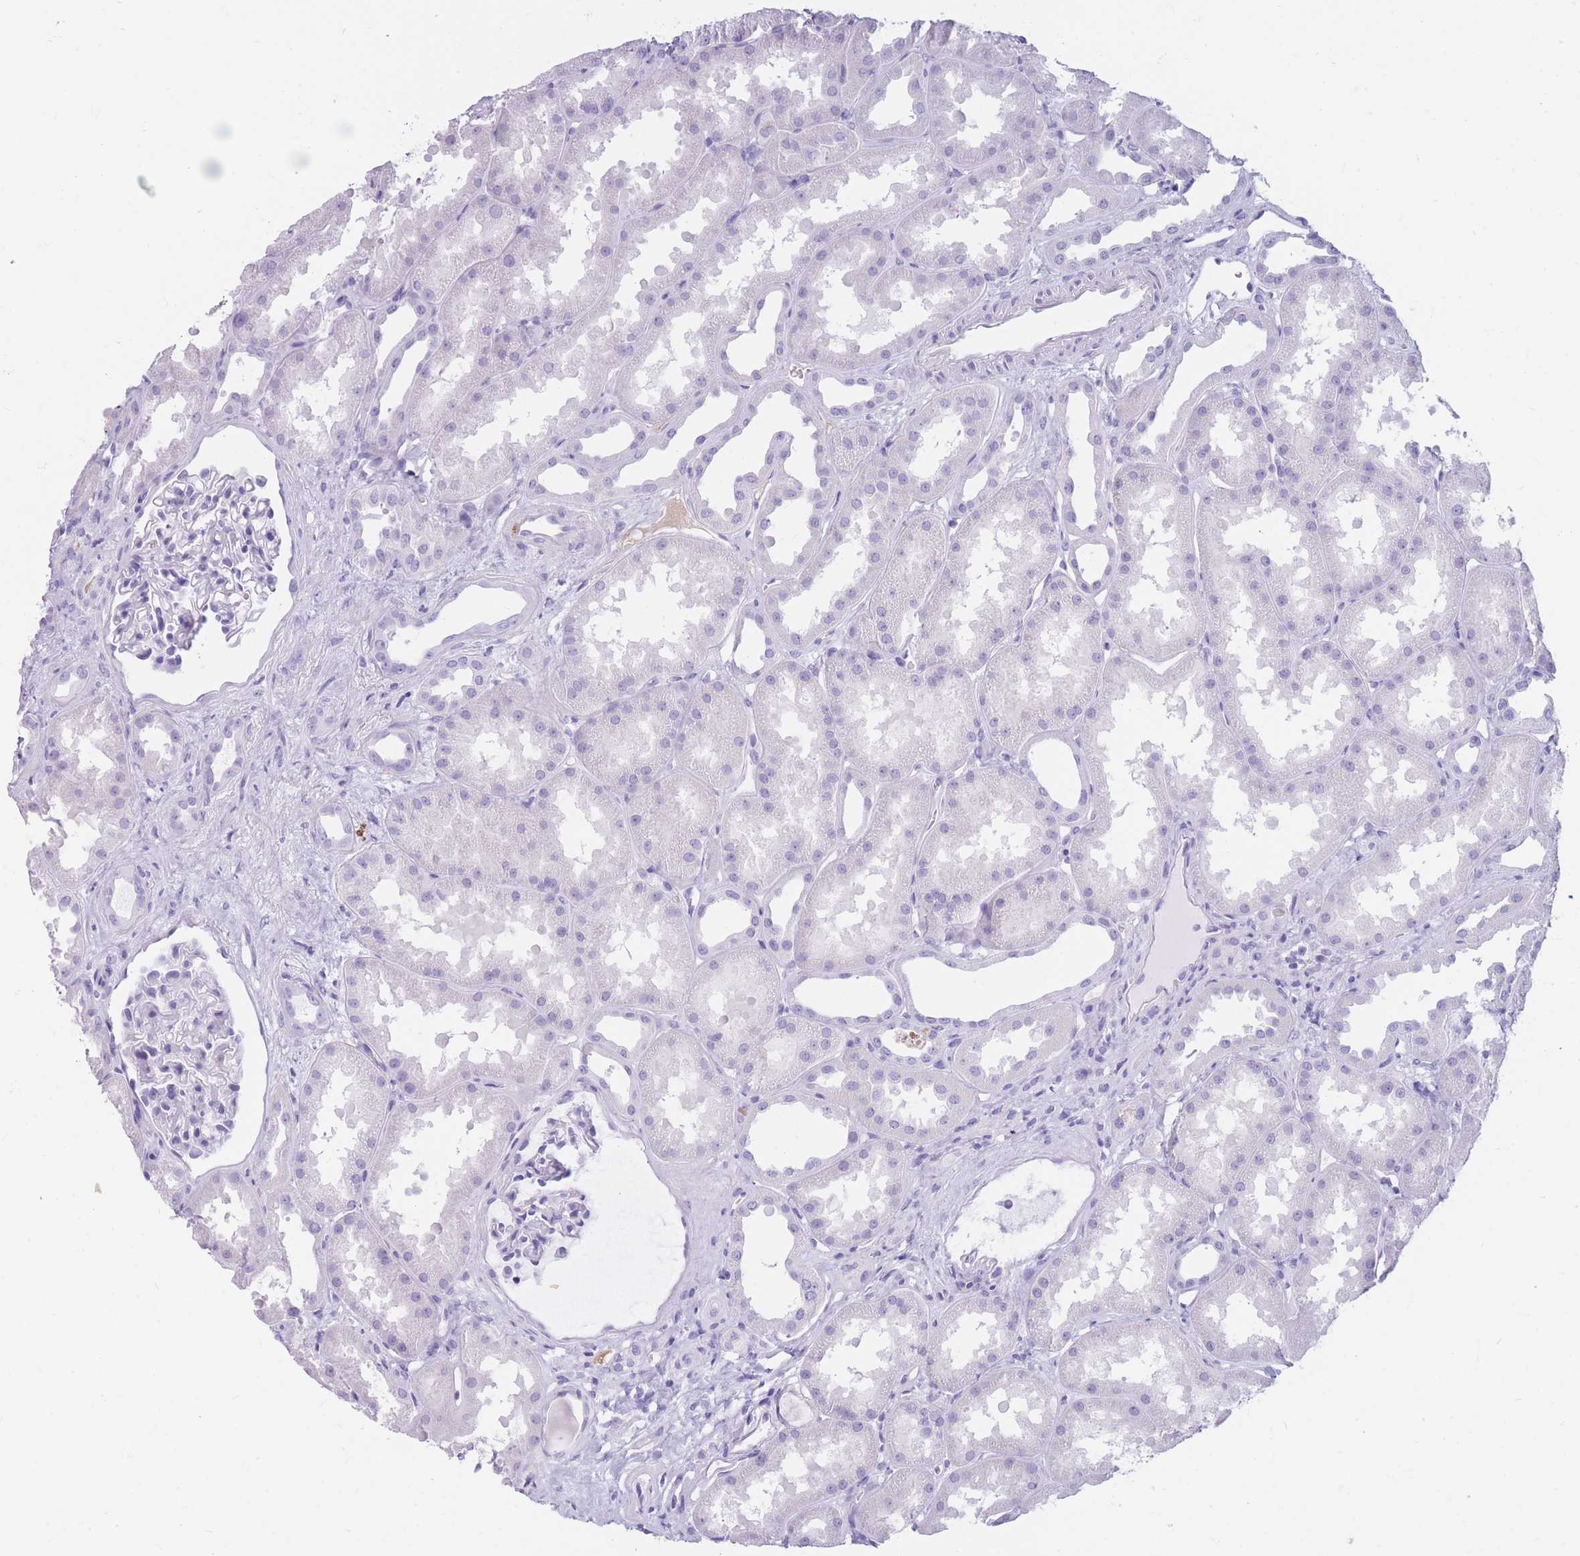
{"staining": {"intensity": "negative", "quantity": "none", "location": "none"}, "tissue": "kidney", "cell_type": "Cells in glomeruli", "image_type": "normal", "snomed": [{"axis": "morphology", "description": "Normal tissue, NOS"}, {"axis": "topography", "description": "Kidney"}], "caption": "Human kidney stained for a protein using IHC reveals no positivity in cells in glomeruli.", "gene": "TNFSF11", "patient": {"sex": "male", "age": 61}}